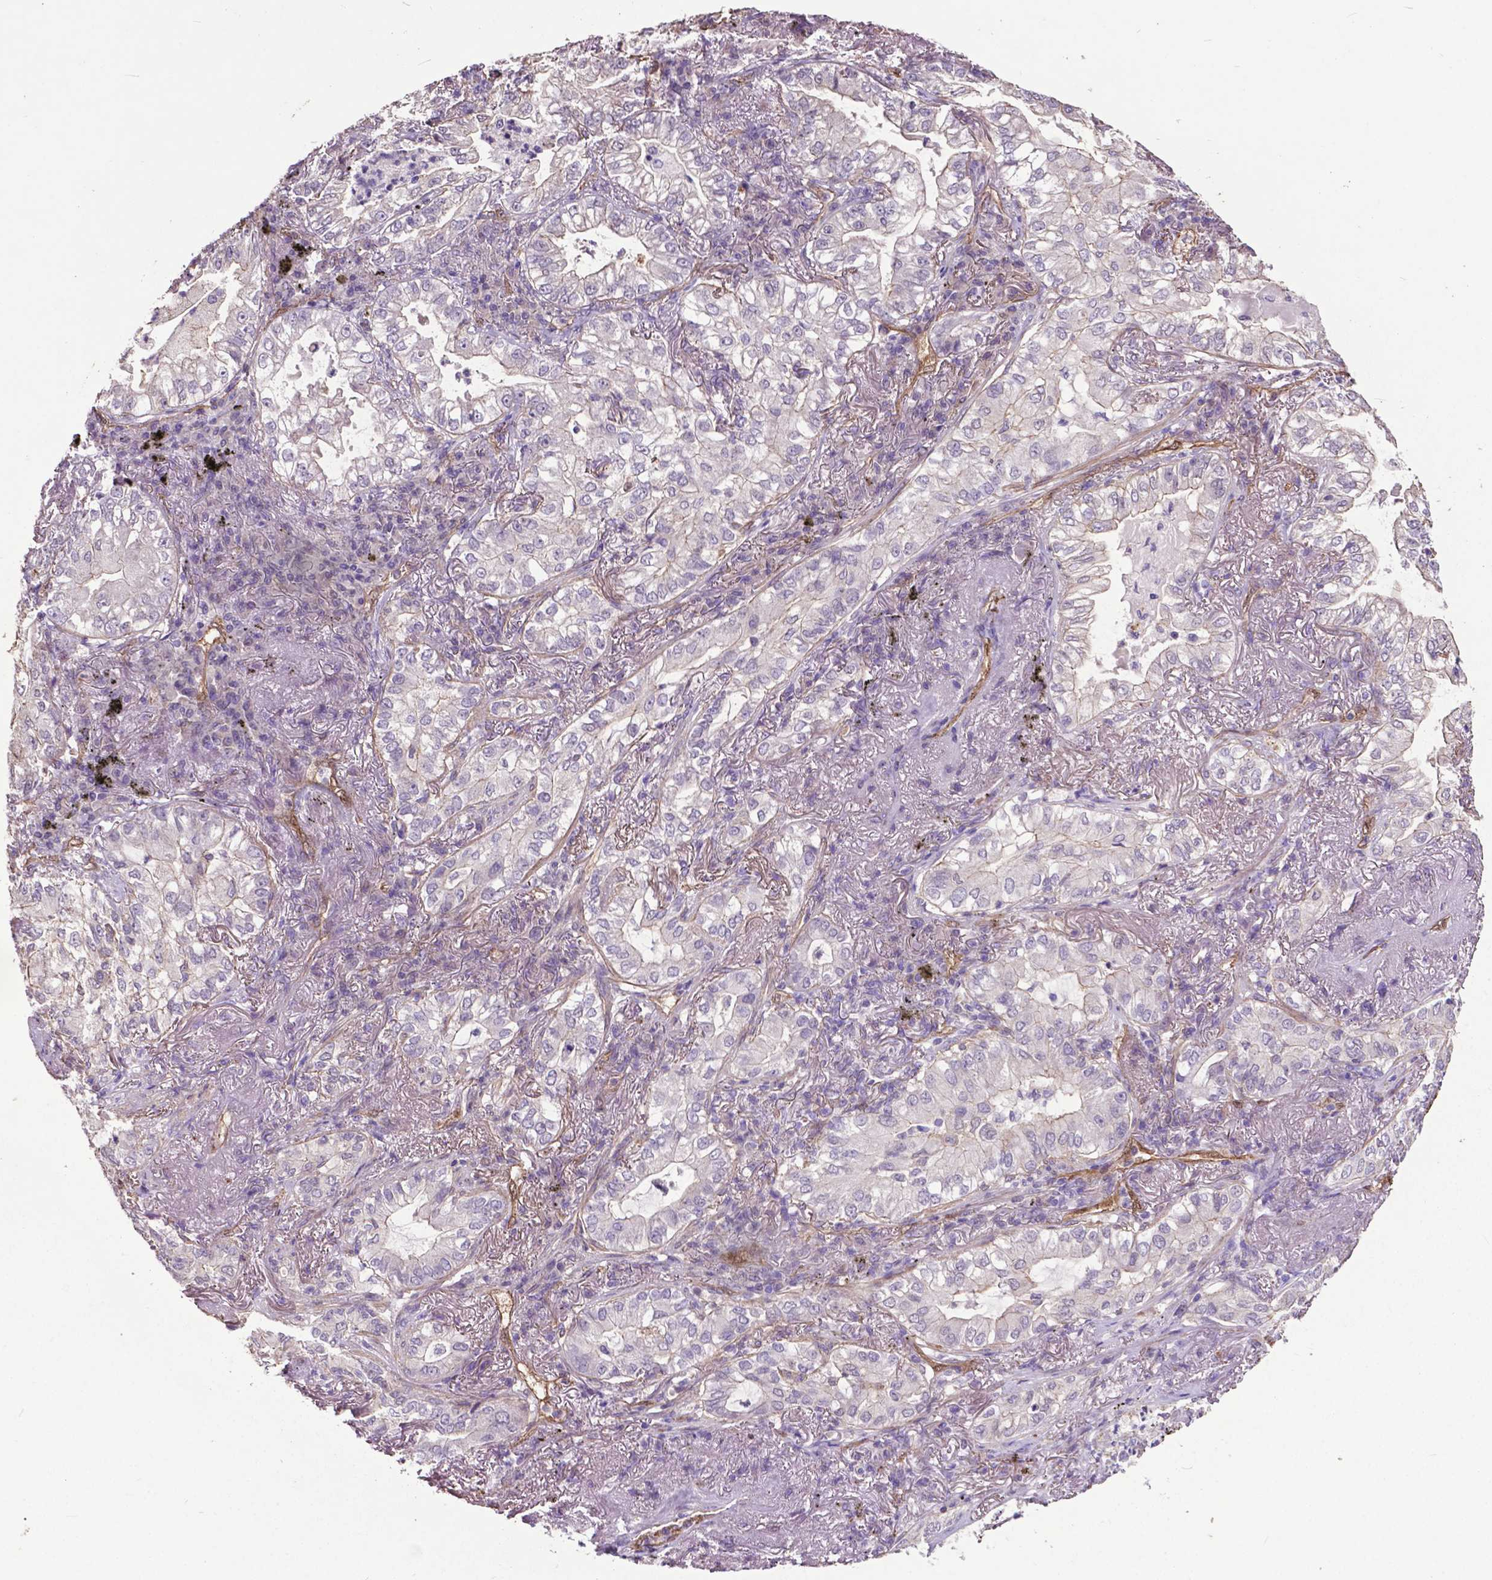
{"staining": {"intensity": "negative", "quantity": "none", "location": "none"}, "tissue": "lung cancer", "cell_type": "Tumor cells", "image_type": "cancer", "snomed": [{"axis": "morphology", "description": "Adenocarcinoma, NOS"}, {"axis": "topography", "description": "Lung"}], "caption": "Immunohistochemistry micrograph of human lung cancer (adenocarcinoma) stained for a protein (brown), which demonstrates no expression in tumor cells.", "gene": "PDLIM1", "patient": {"sex": "female", "age": 73}}